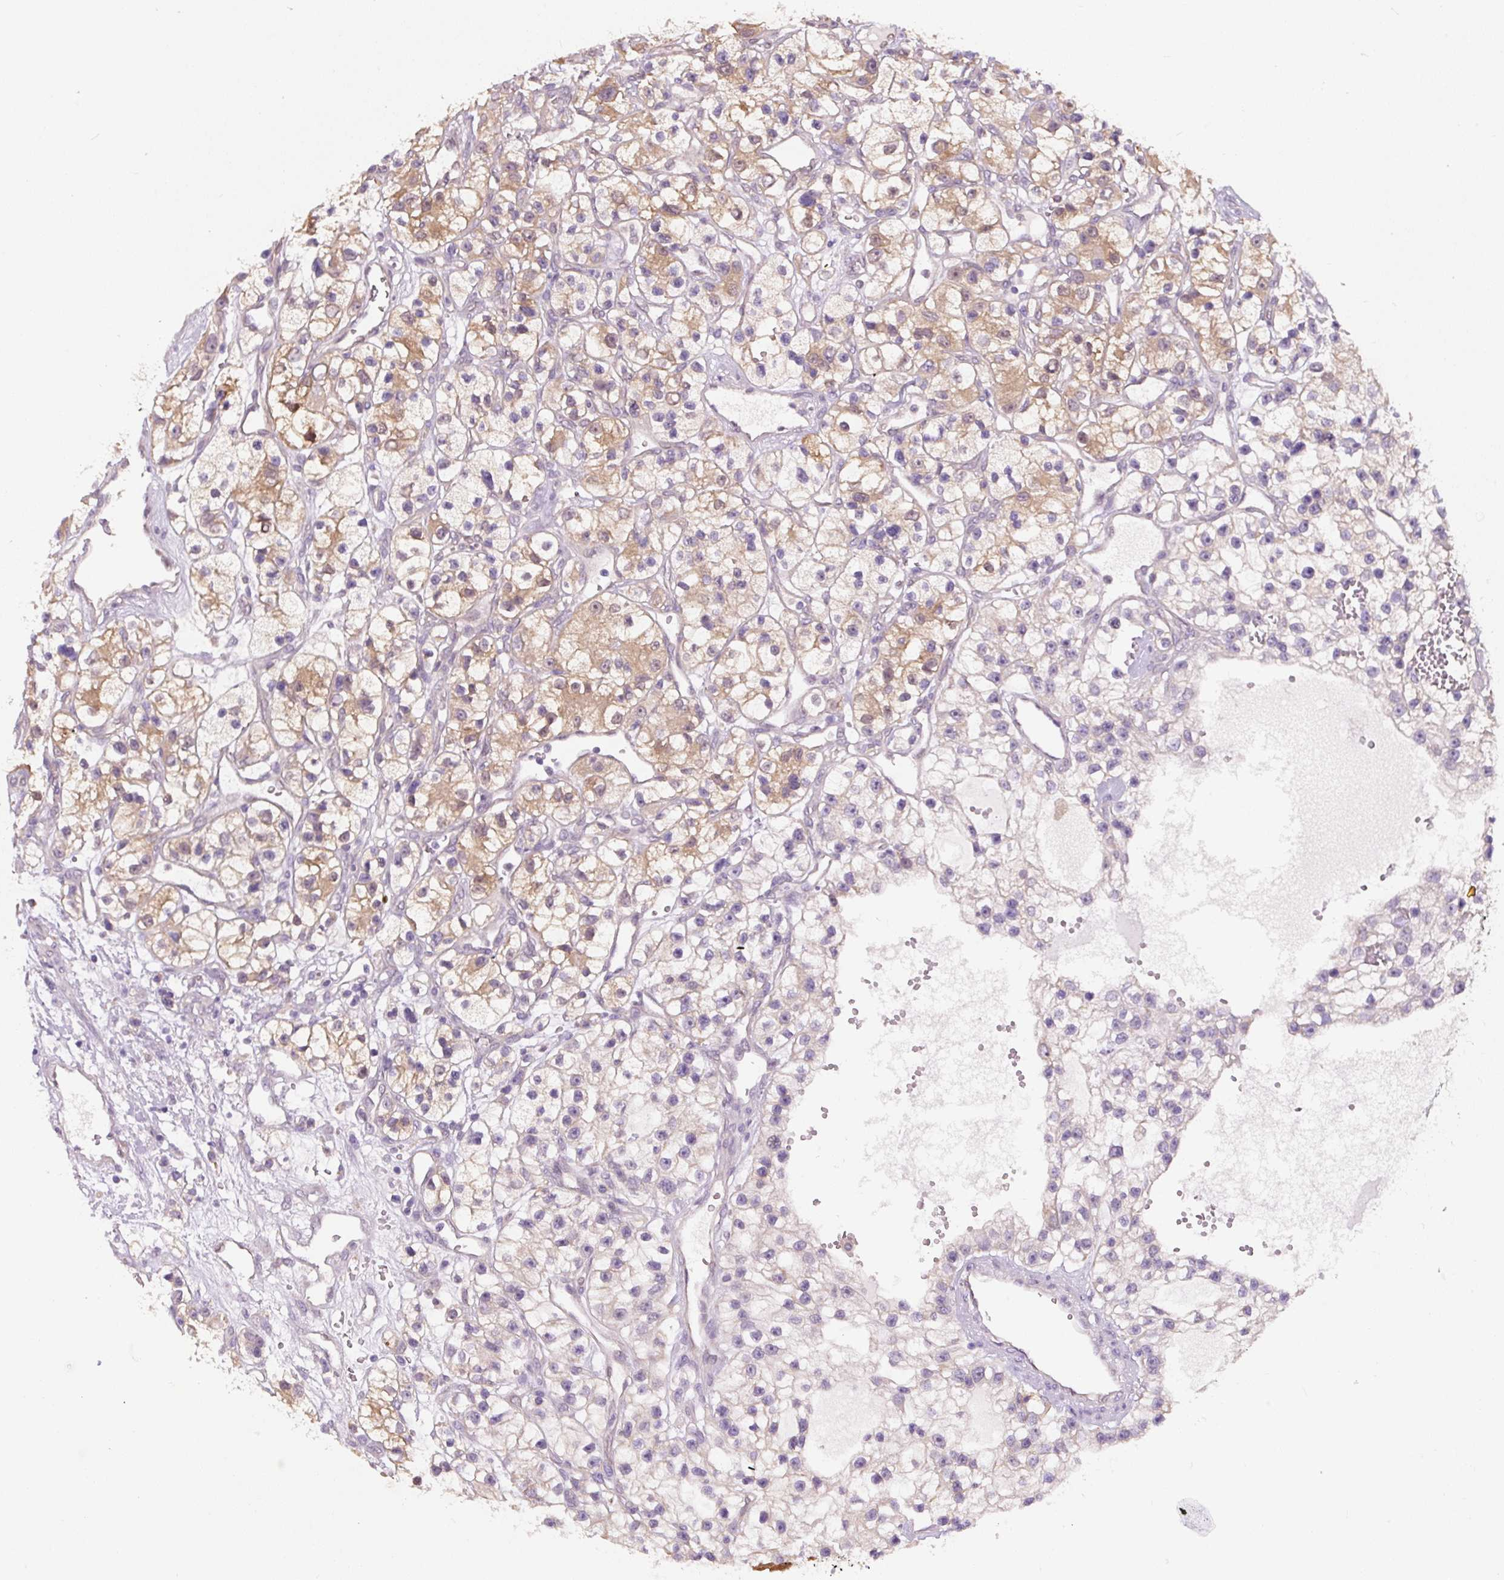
{"staining": {"intensity": "moderate", "quantity": "25%-75%", "location": "cytoplasmic/membranous"}, "tissue": "renal cancer", "cell_type": "Tumor cells", "image_type": "cancer", "snomed": [{"axis": "morphology", "description": "Adenocarcinoma, NOS"}, {"axis": "topography", "description": "Kidney"}], "caption": "IHC histopathology image of human renal cancer (adenocarcinoma) stained for a protein (brown), which reveals medium levels of moderate cytoplasmic/membranous staining in about 25%-75% of tumor cells.", "gene": "ASRGL1", "patient": {"sex": "female", "age": 57}}